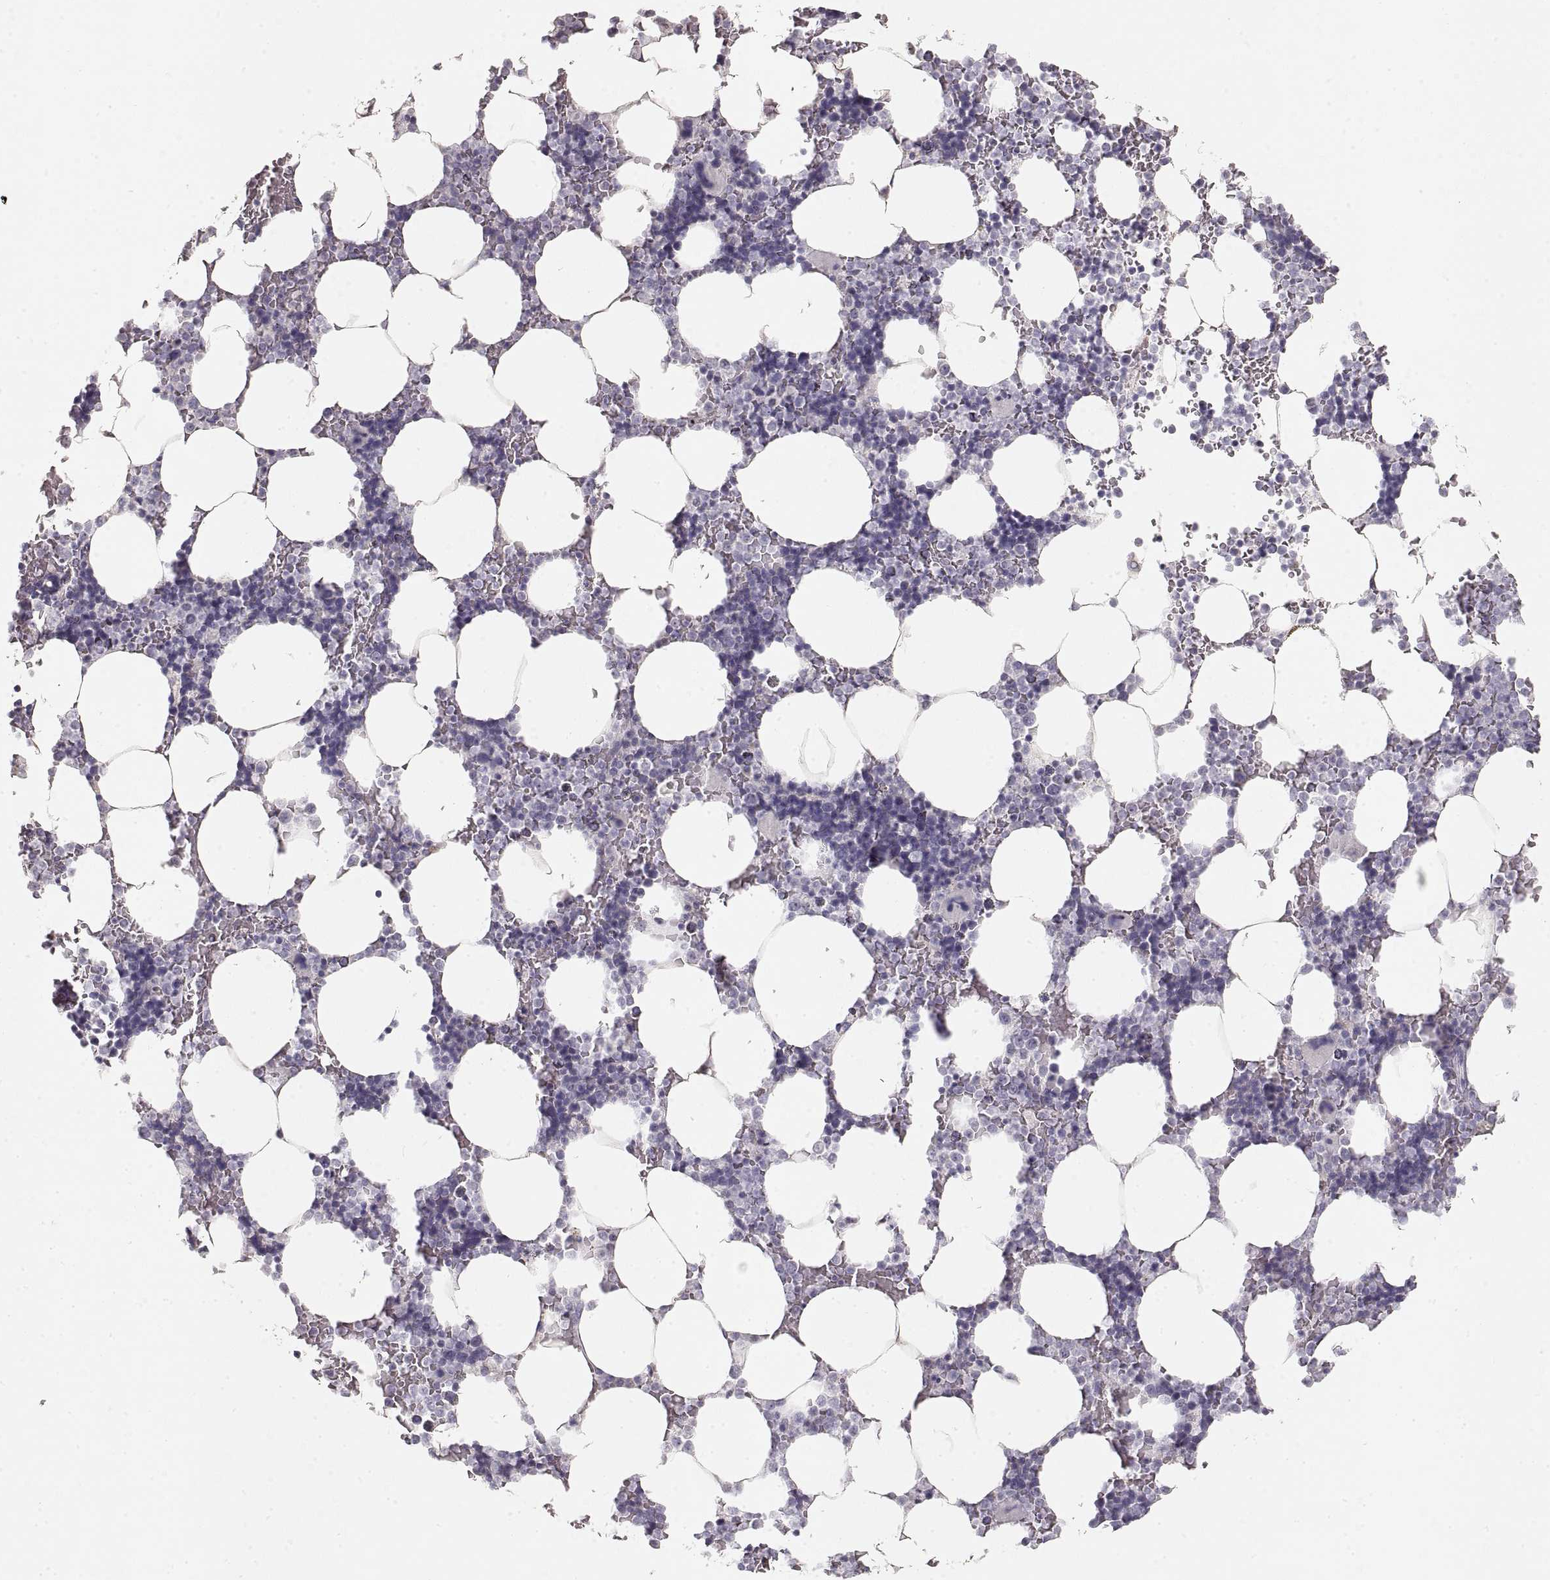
{"staining": {"intensity": "negative", "quantity": "none", "location": "none"}, "tissue": "bone marrow", "cell_type": "Hematopoietic cells", "image_type": "normal", "snomed": [{"axis": "morphology", "description": "Normal tissue, NOS"}, {"axis": "topography", "description": "Bone marrow"}], "caption": "The micrograph demonstrates no significant expression in hematopoietic cells of bone marrow. (Brightfield microscopy of DAB (3,3'-diaminobenzidine) immunohistochemistry (IHC) at high magnification).", "gene": "ZP3", "patient": {"sex": "male", "age": 51}}